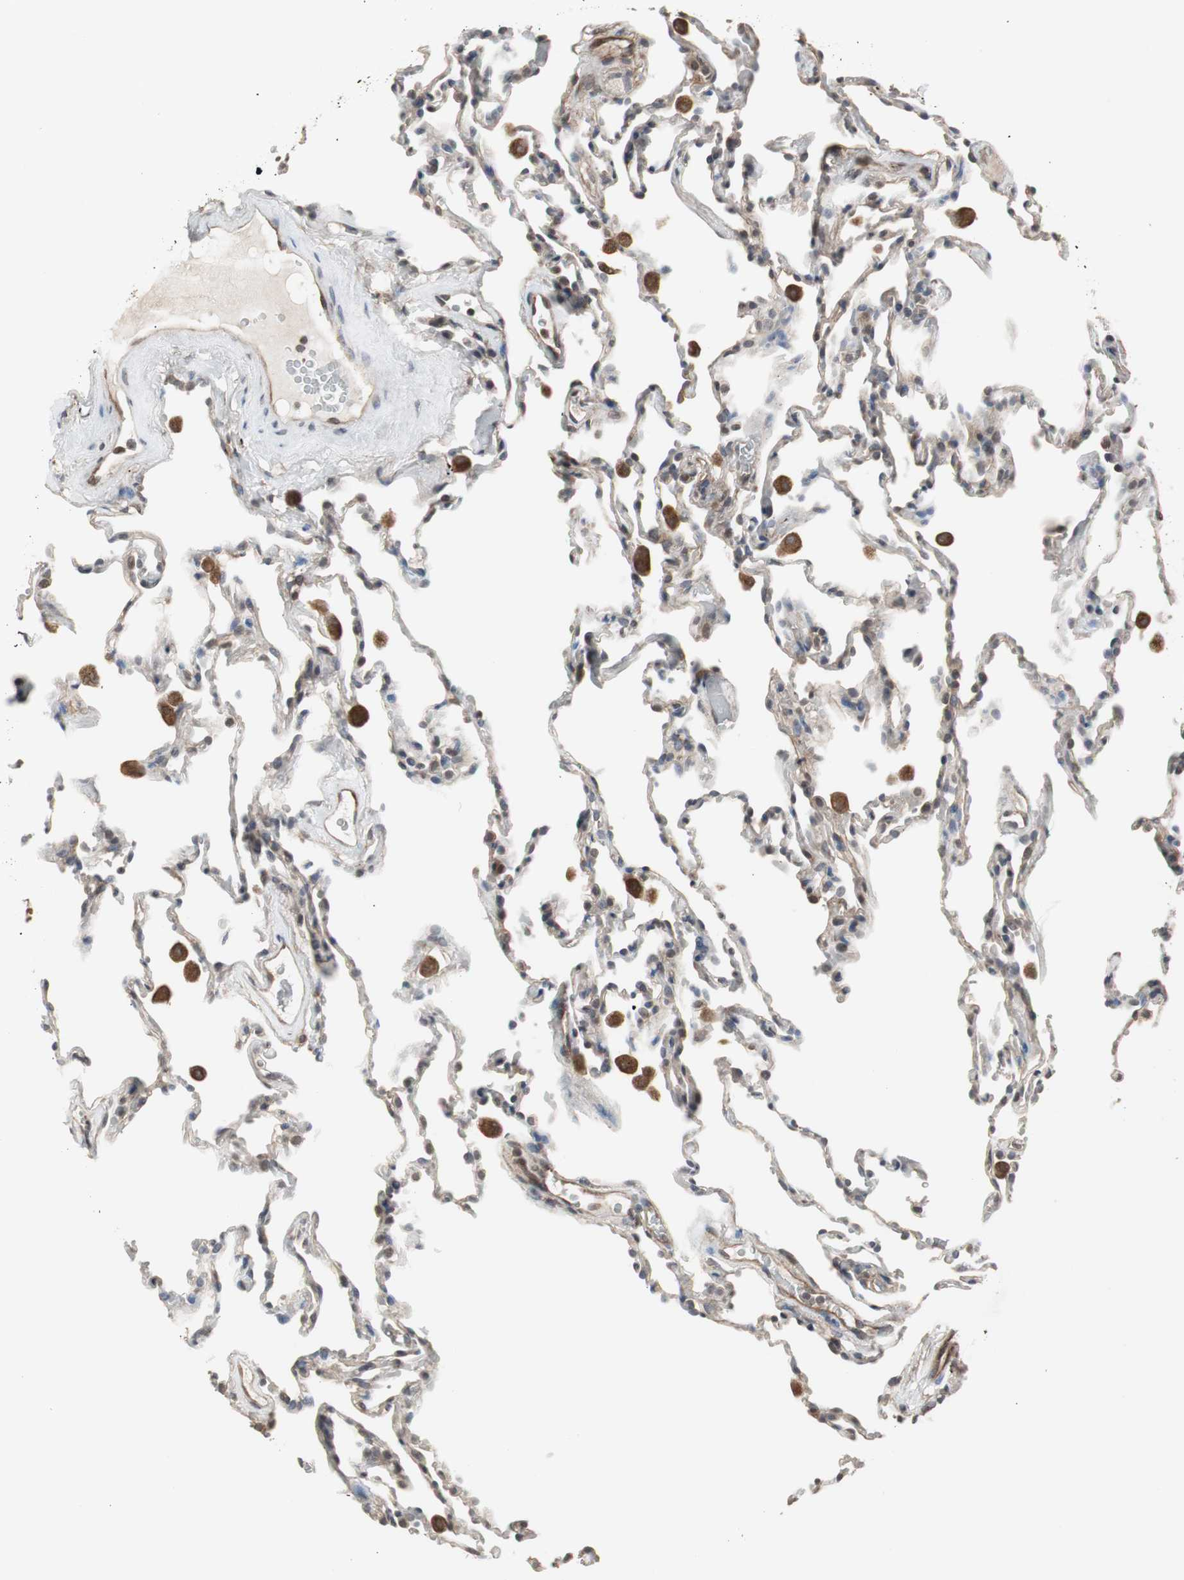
{"staining": {"intensity": "negative", "quantity": "none", "location": "none"}, "tissue": "lung", "cell_type": "Alveolar cells", "image_type": "normal", "snomed": [{"axis": "morphology", "description": "Normal tissue, NOS"}, {"axis": "morphology", "description": "Soft tissue tumor metastatic"}, {"axis": "topography", "description": "Lung"}], "caption": "Protein analysis of unremarkable lung reveals no significant expression in alveolar cells.", "gene": "ATP2B2", "patient": {"sex": "male", "age": 59}}